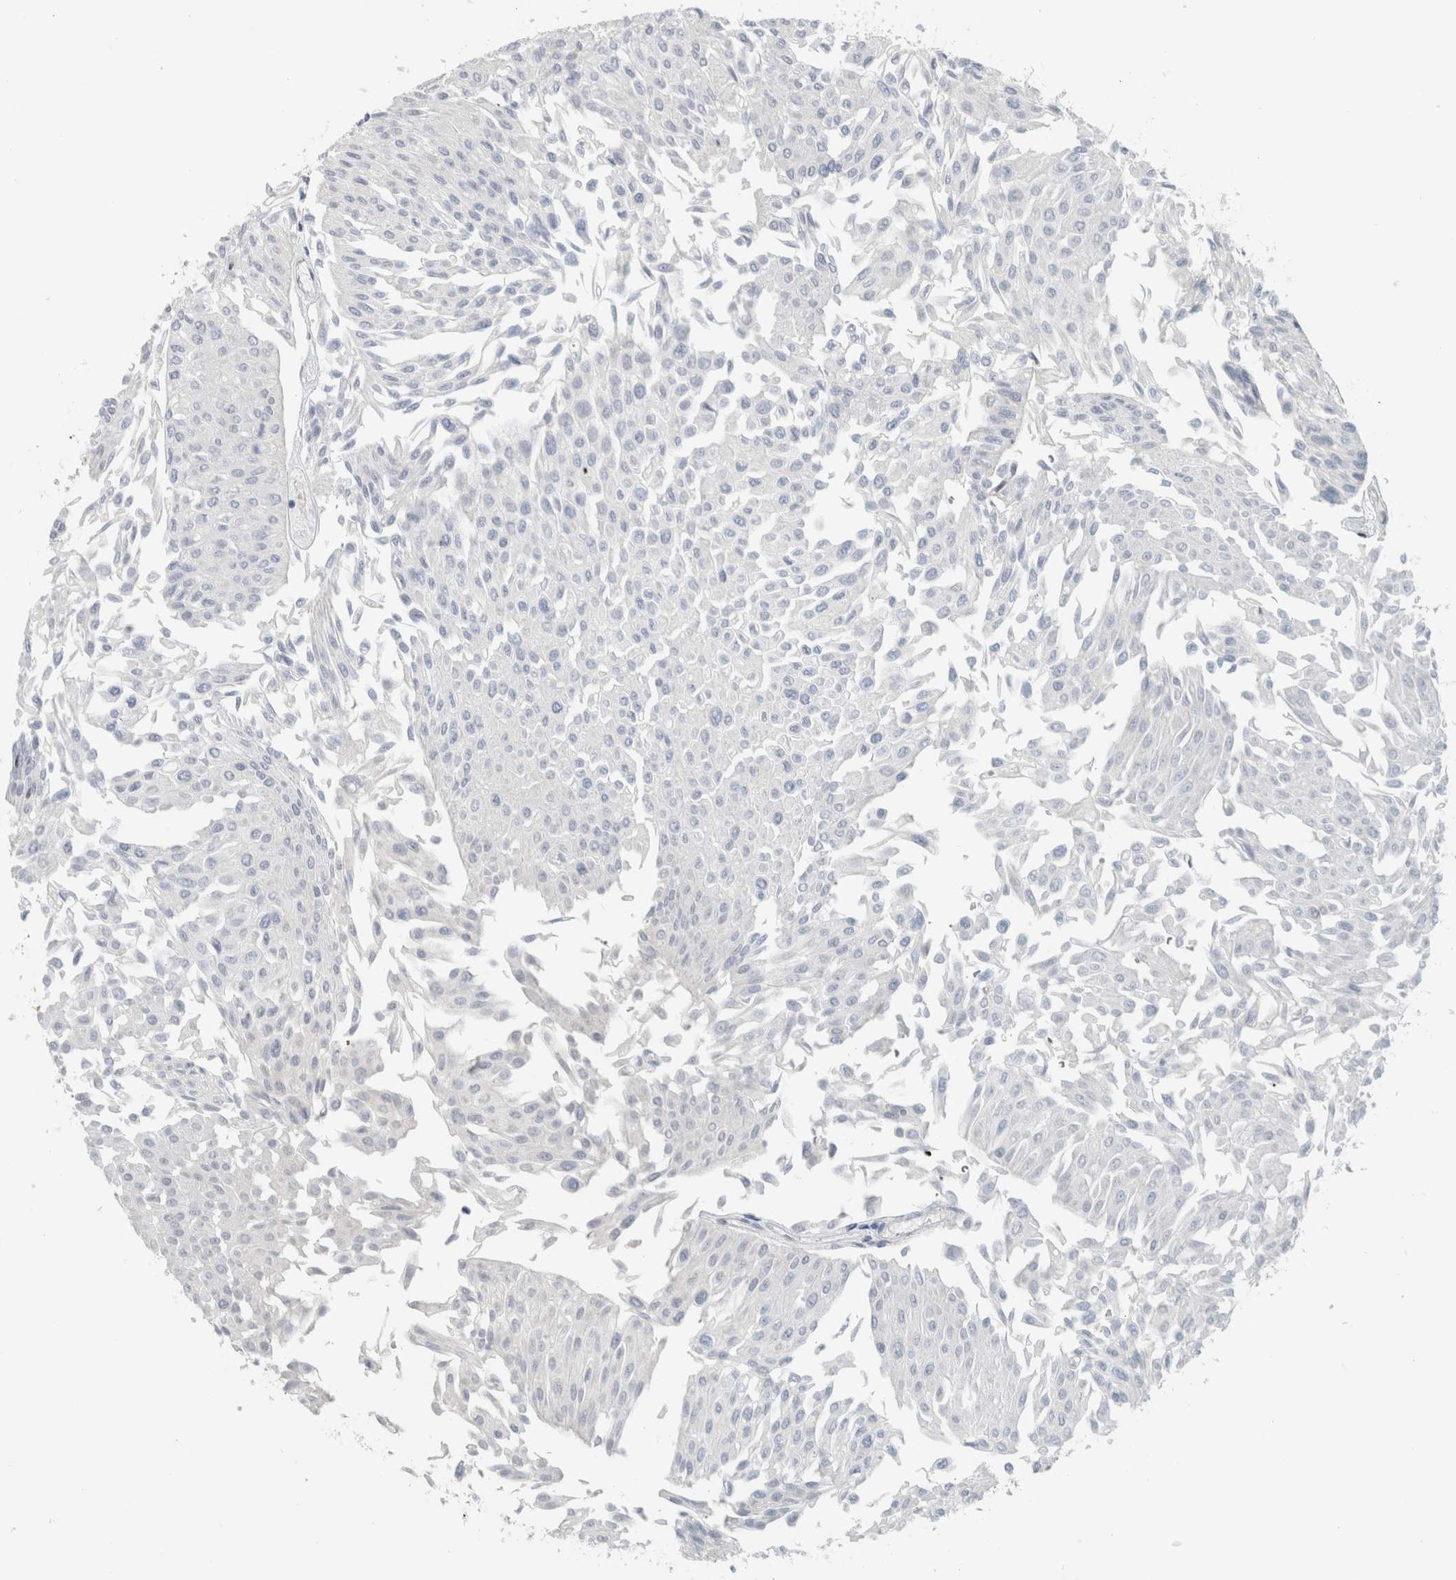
{"staining": {"intensity": "moderate", "quantity": "<25%", "location": "nuclear"}, "tissue": "urothelial cancer", "cell_type": "Tumor cells", "image_type": "cancer", "snomed": [{"axis": "morphology", "description": "Urothelial carcinoma, Low grade"}, {"axis": "topography", "description": "Urinary bladder"}], "caption": "Protein staining displays moderate nuclear staining in approximately <25% of tumor cells in urothelial cancer. The staining was performed using DAB (3,3'-diaminobenzidine), with brown indicating positive protein expression. Nuclei are stained blue with hematoxylin.", "gene": "HNRNPR", "patient": {"sex": "male", "age": 67}}